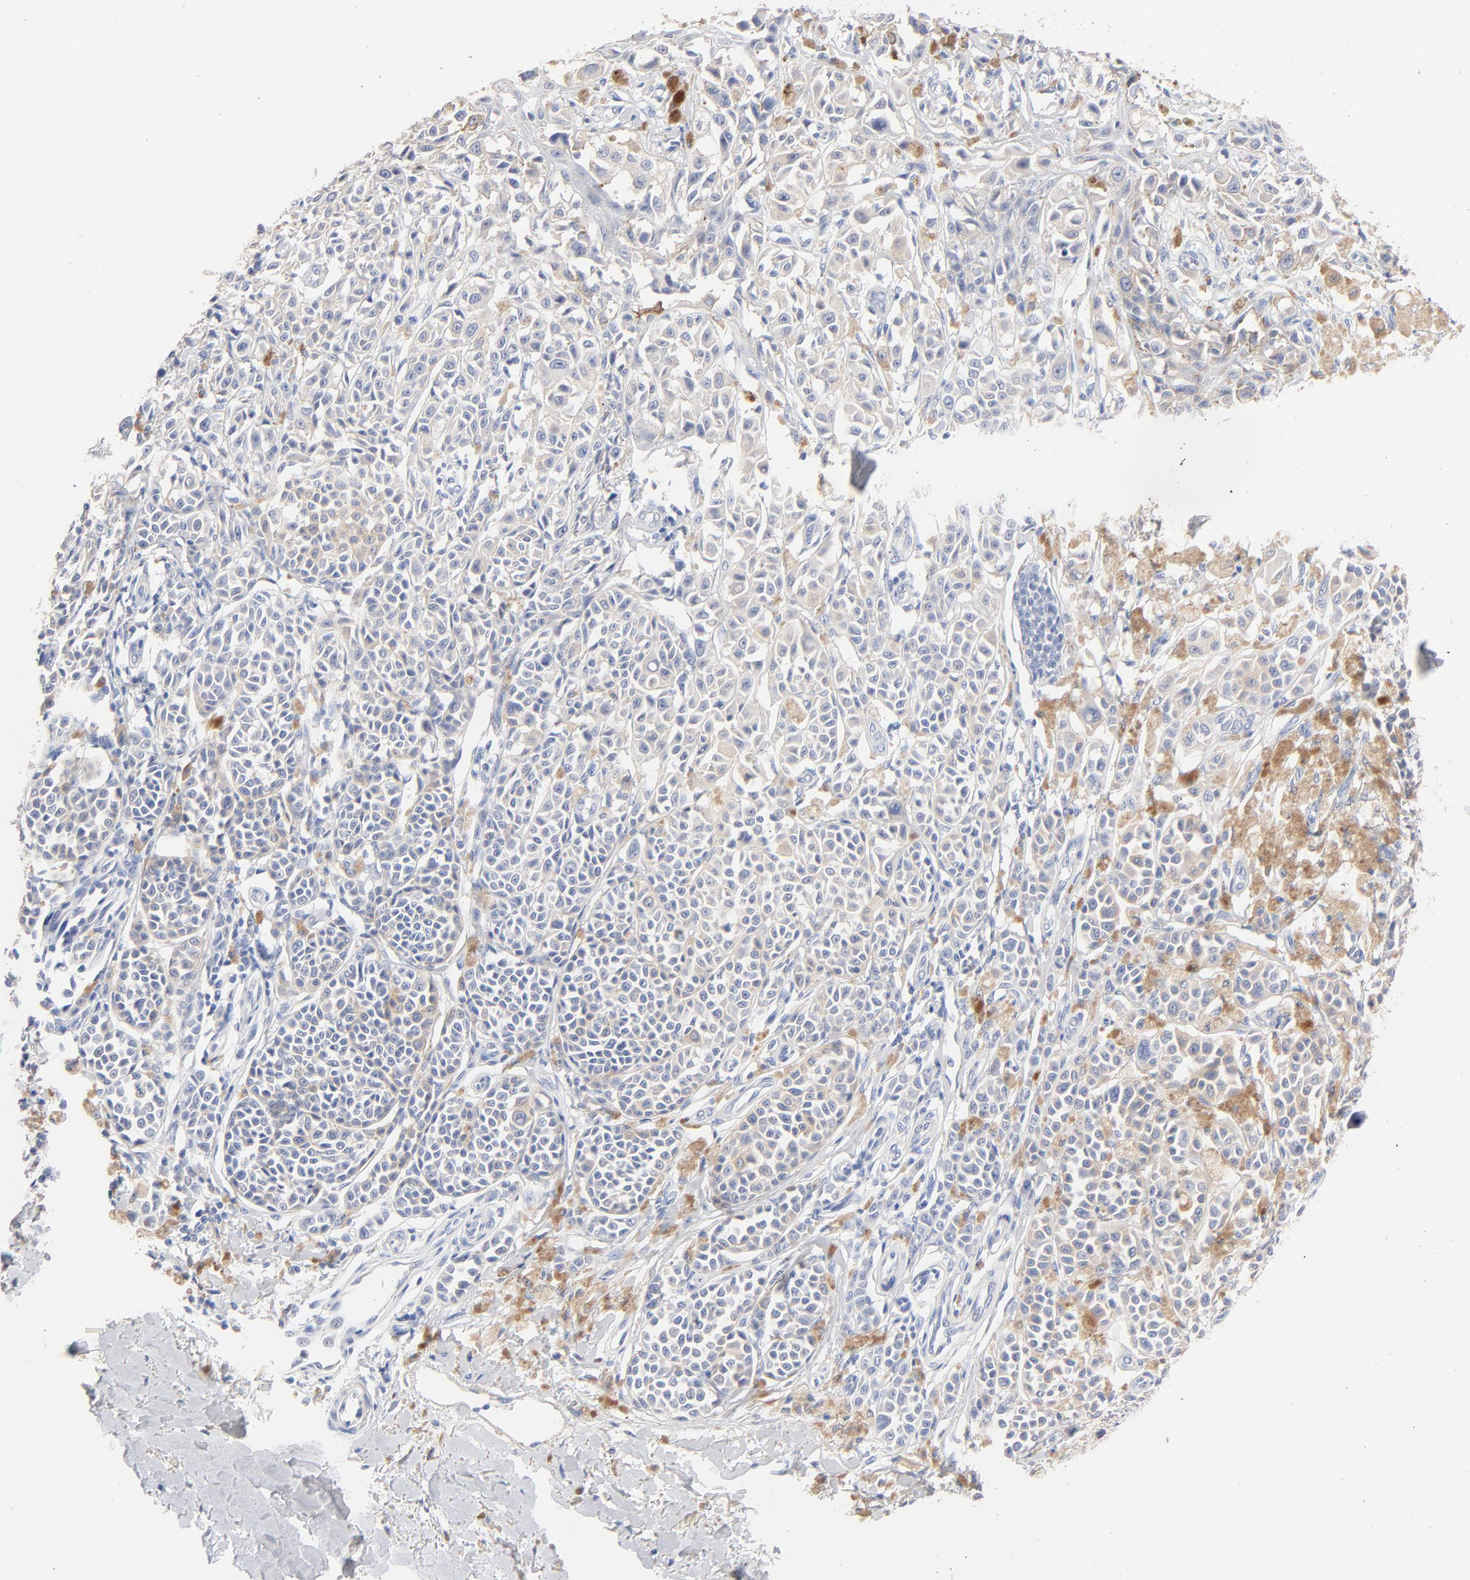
{"staining": {"intensity": "weak", "quantity": "25%-75%", "location": "cytoplasmic/membranous"}, "tissue": "melanoma", "cell_type": "Tumor cells", "image_type": "cancer", "snomed": [{"axis": "morphology", "description": "Malignant melanoma, NOS"}, {"axis": "topography", "description": "Skin"}], "caption": "Immunohistochemistry (IHC) (DAB) staining of human malignant melanoma shows weak cytoplasmic/membranous protein expression in approximately 25%-75% of tumor cells.", "gene": "CPS1", "patient": {"sex": "female", "age": 38}}